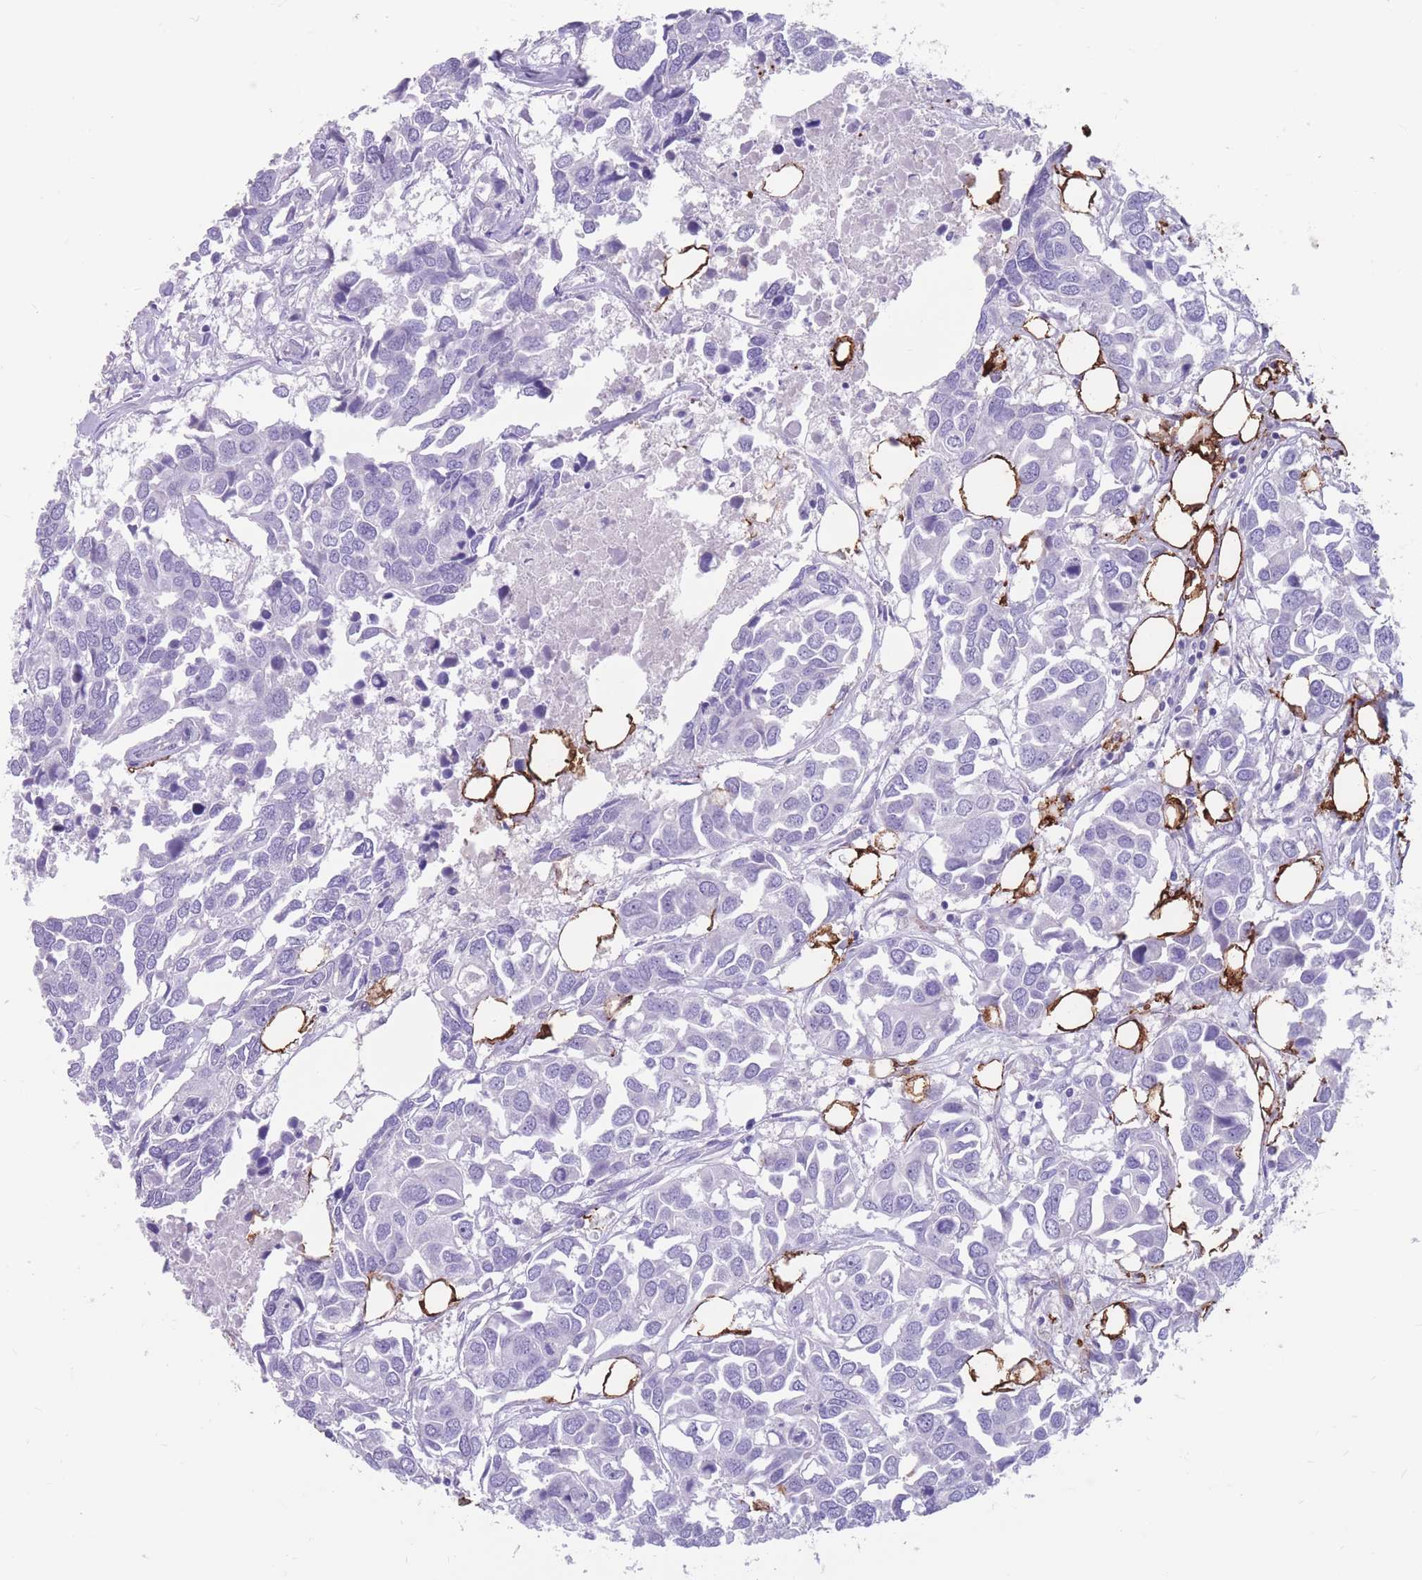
{"staining": {"intensity": "negative", "quantity": "none", "location": "none"}, "tissue": "breast cancer", "cell_type": "Tumor cells", "image_type": "cancer", "snomed": [{"axis": "morphology", "description": "Duct carcinoma"}, {"axis": "topography", "description": "Breast"}], "caption": "Image shows no significant protein expression in tumor cells of breast cancer. (Brightfield microscopy of DAB (3,3'-diaminobenzidine) immunohistochemistry at high magnification).", "gene": "DPYD", "patient": {"sex": "female", "age": 83}}